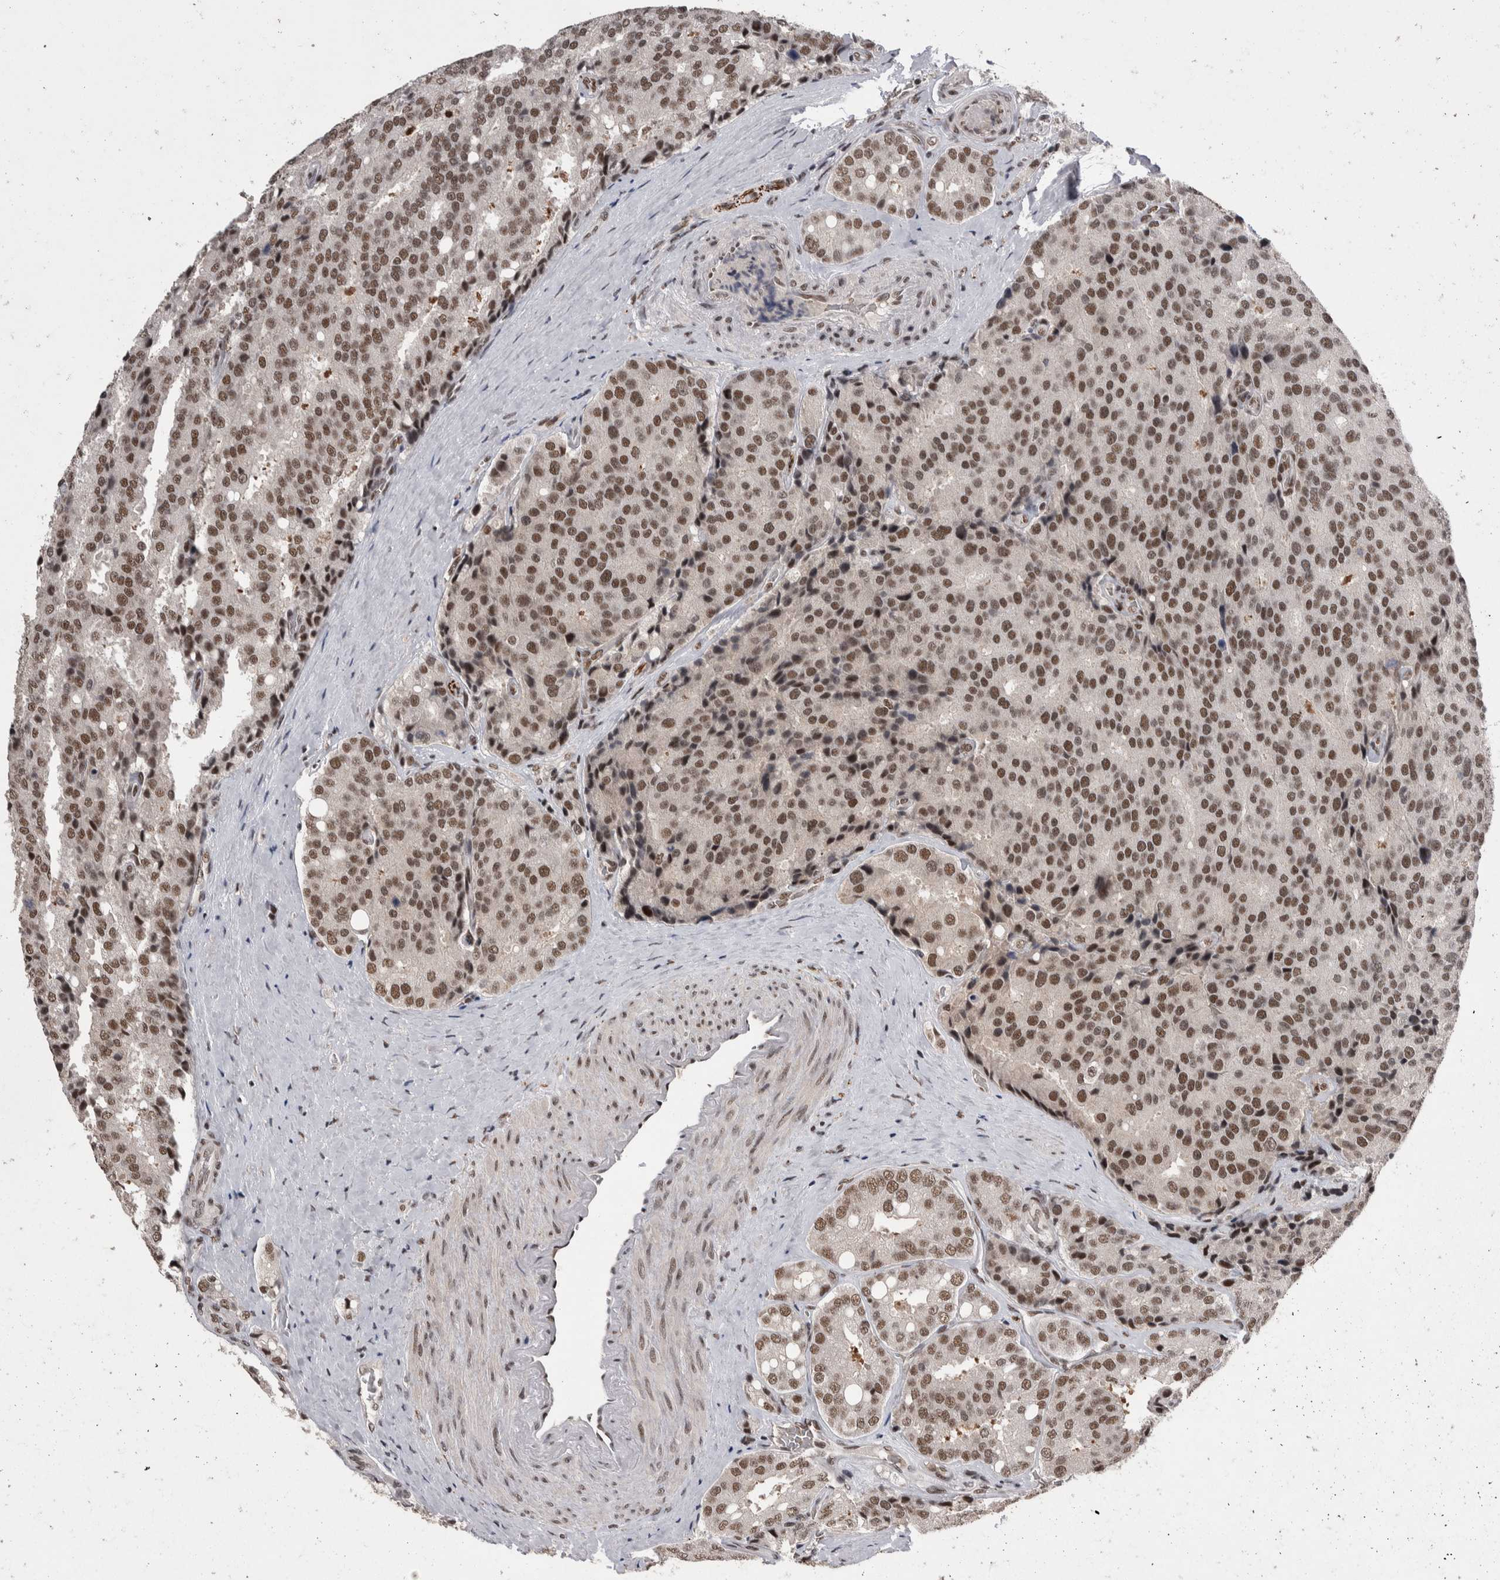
{"staining": {"intensity": "moderate", "quantity": ">75%", "location": "nuclear"}, "tissue": "prostate cancer", "cell_type": "Tumor cells", "image_type": "cancer", "snomed": [{"axis": "morphology", "description": "Adenocarcinoma, High grade"}, {"axis": "topography", "description": "Prostate"}], "caption": "Immunohistochemistry of prostate cancer (adenocarcinoma (high-grade)) shows medium levels of moderate nuclear staining in approximately >75% of tumor cells. (DAB (3,3'-diaminobenzidine) IHC, brown staining for protein, blue staining for nuclei).", "gene": "DMTF1", "patient": {"sex": "male", "age": 50}}